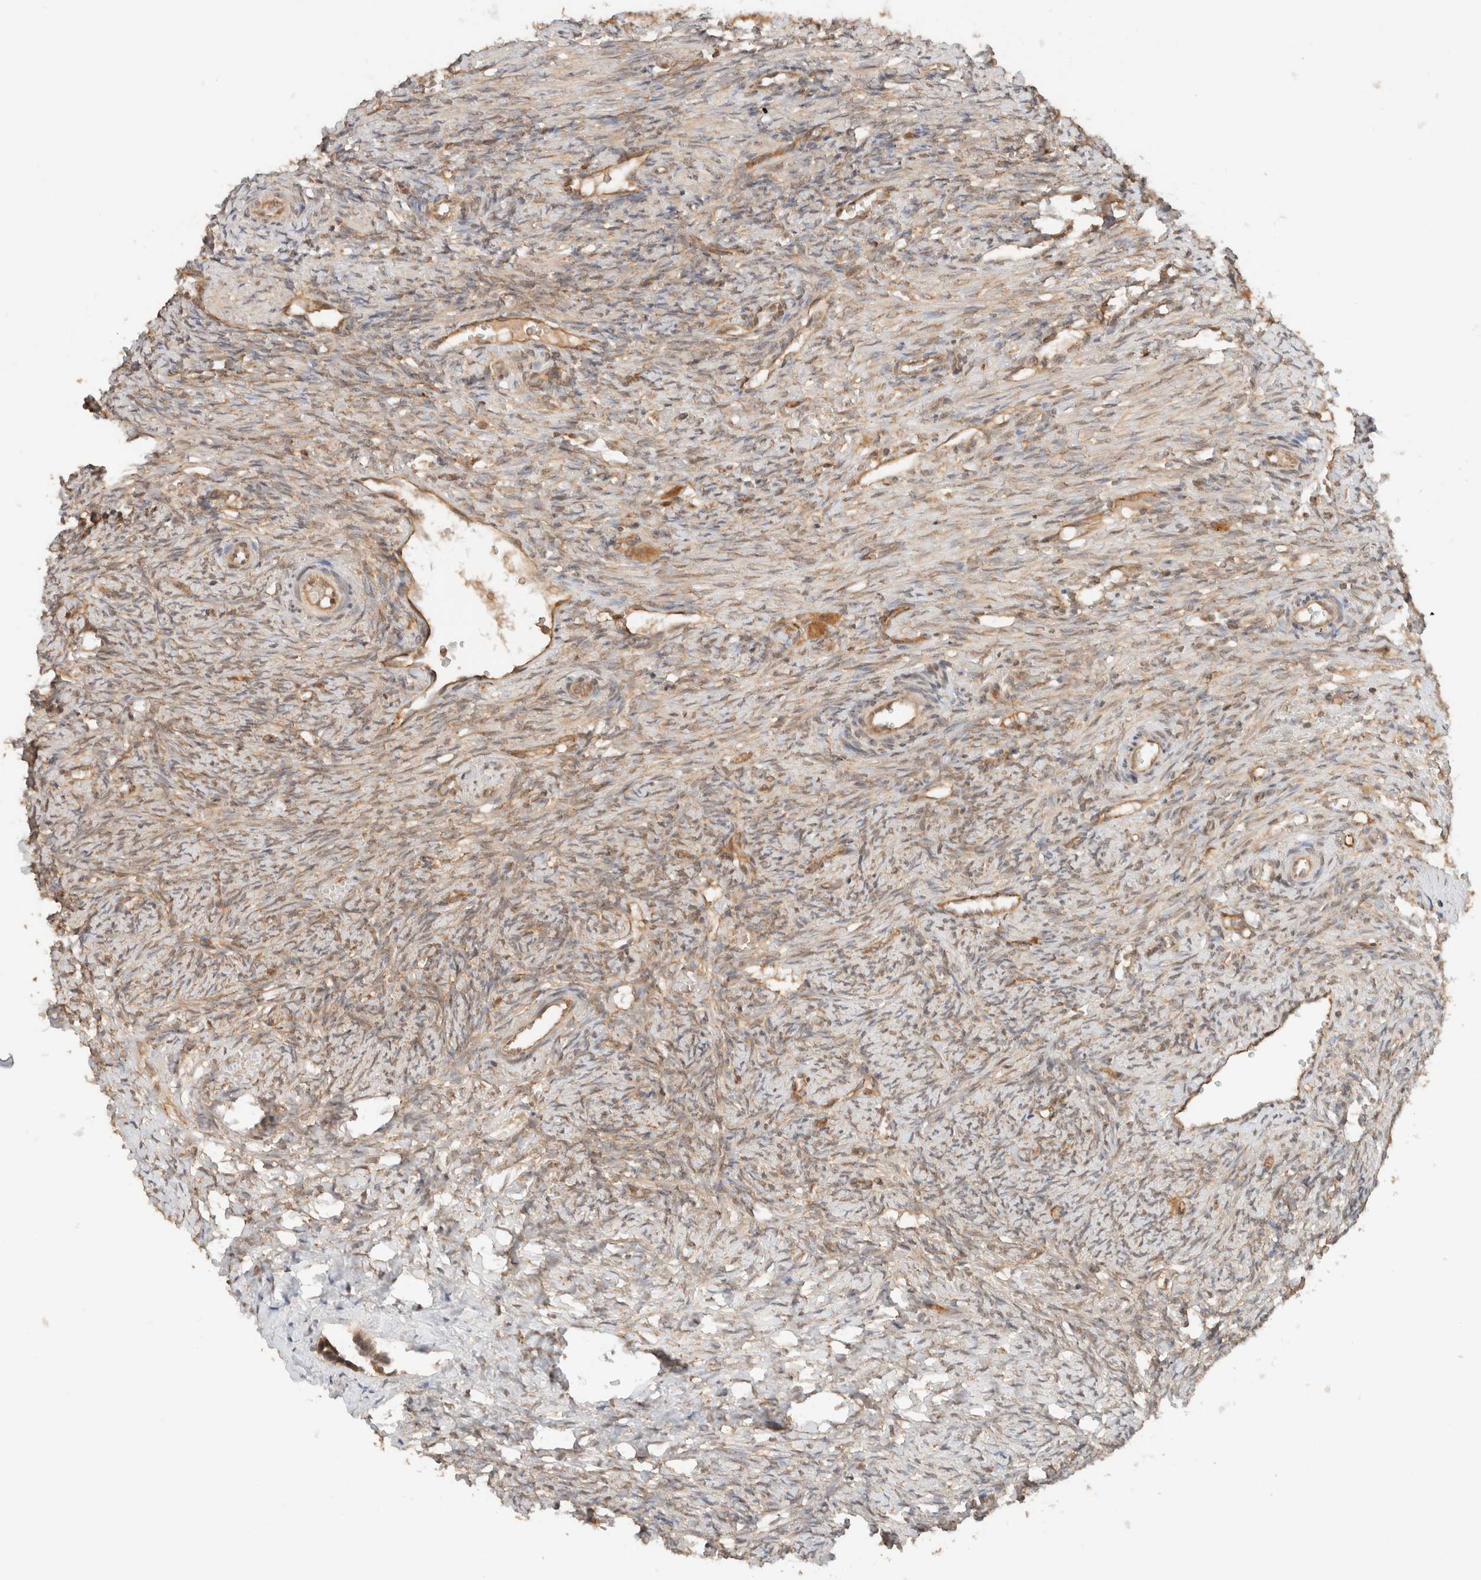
{"staining": {"intensity": "moderate", "quantity": ">75%", "location": "cytoplasmic/membranous"}, "tissue": "ovary", "cell_type": "Ovarian stroma cells", "image_type": "normal", "snomed": [{"axis": "morphology", "description": "Normal tissue, NOS"}, {"axis": "topography", "description": "Ovary"}], "caption": "Immunohistochemistry (IHC) staining of unremarkable ovary, which demonstrates medium levels of moderate cytoplasmic/membranous expression in about >75% of ovarian stroma cells indicating moderate cytoplasmic/membranous protein positivity. The staining was performed using DAB (brown) for protein detection and nuclei were counterstained in hematoxylin (blue).", "gene": "ARFGEF2", "patient": {"sex": "female", "age": 41}}